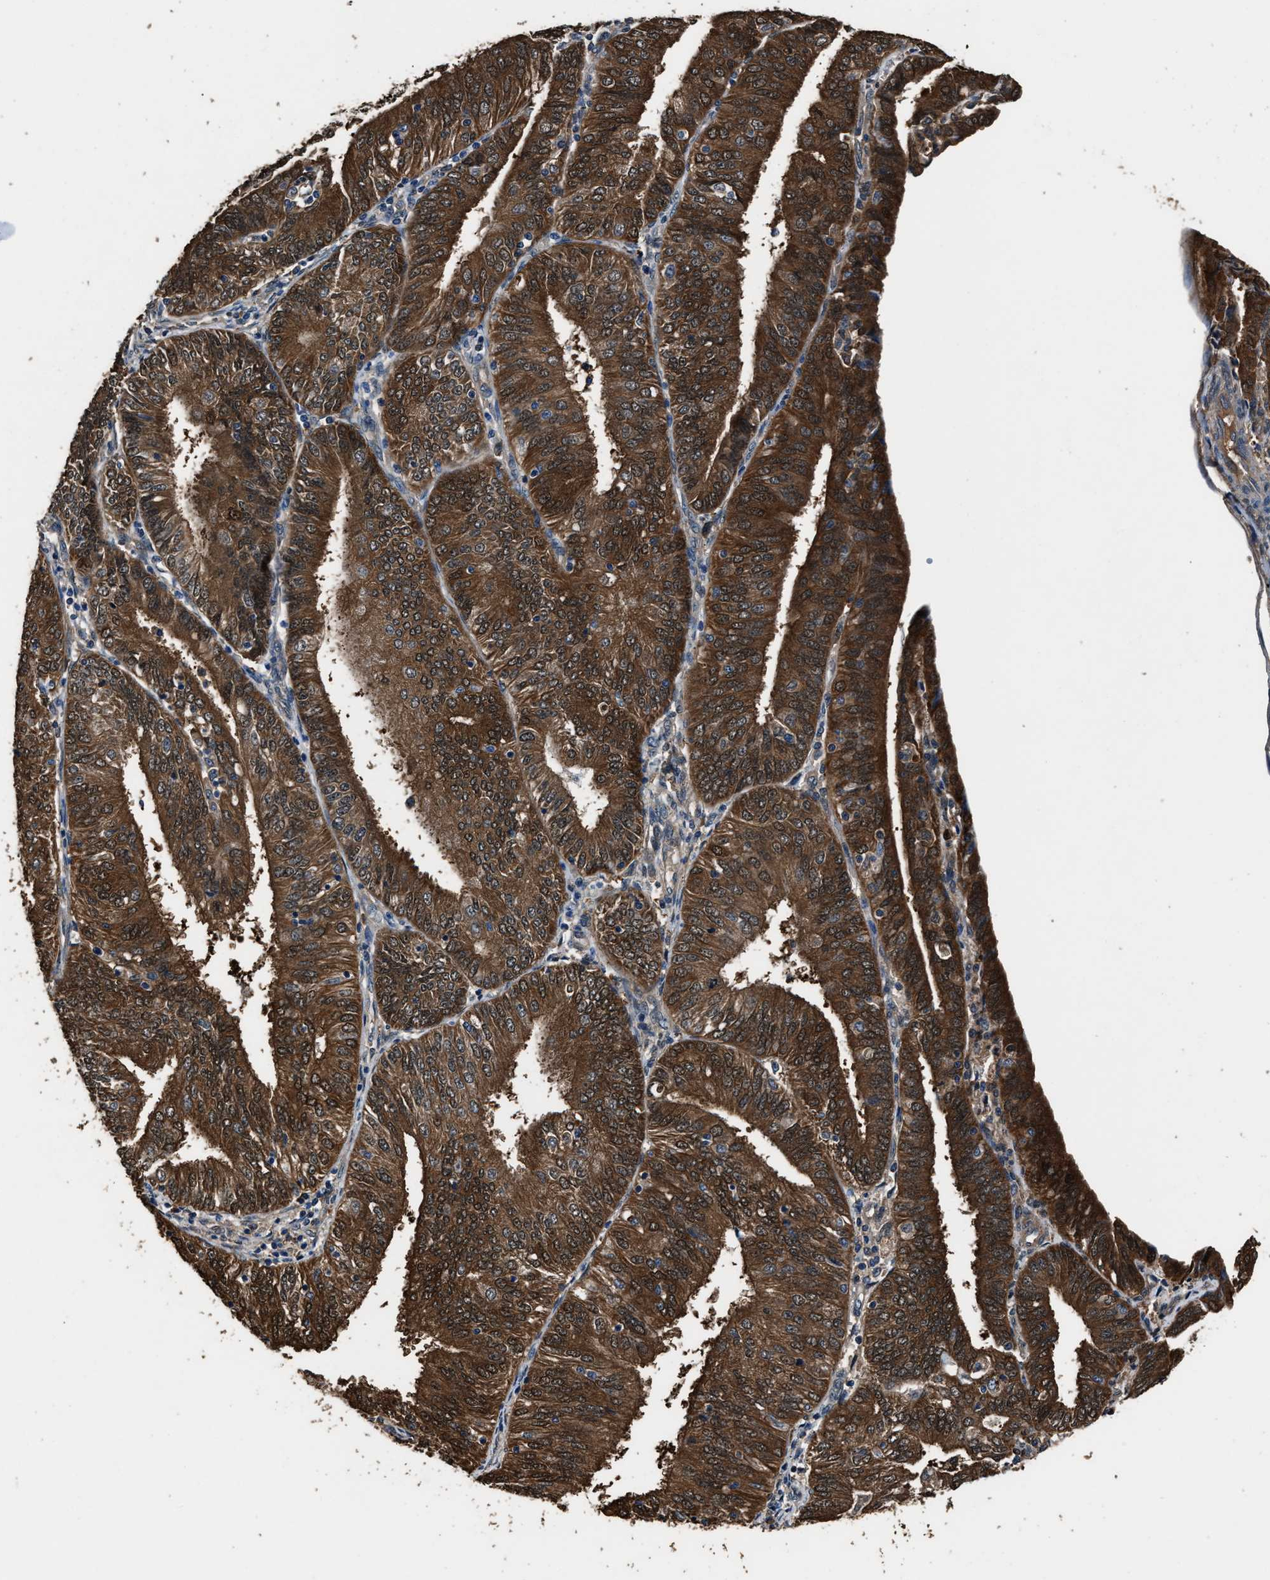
{"staining": {"intensity": "strong", "quantity": ">75%", "location": "cytoplasmic/membranous"}, "tissue": "endometrial cancer", "cell_type": "Tumor cells", "image_type": "cancer", "snomed": [{"axis": "morphology", "description": "Adenocarcinoma, NOS"}, {"axis": "topography", "description": "Endometrium"}], "caption": "Human endometrial cancer stained with a protein marker shows strong staining in tumor cells.", "gene": "GSTP1", "patient": {"sex": "female", "age": 58}}